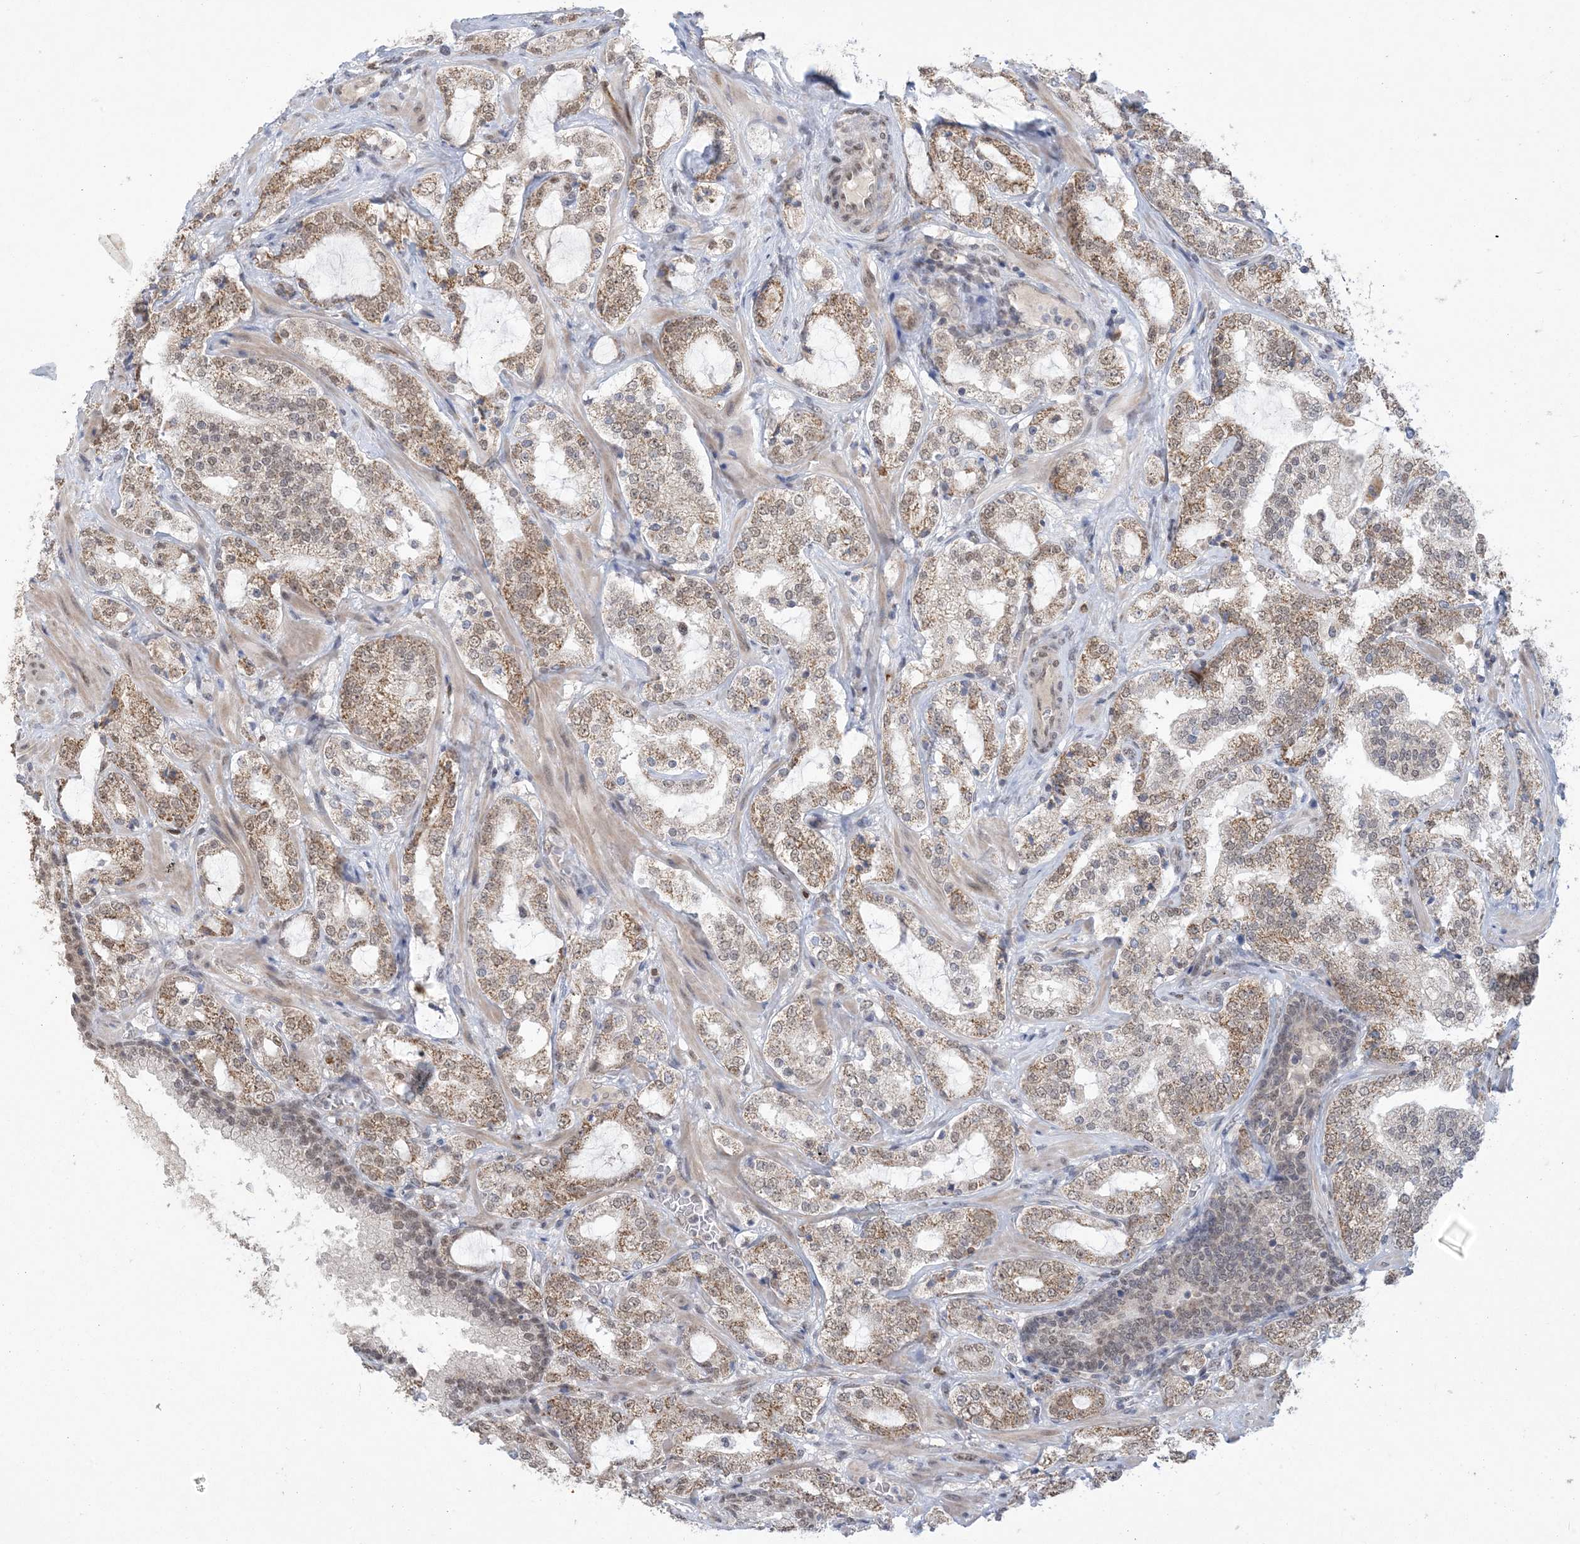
{"staining": {"intensity": "moderate", "quantity": ">75%", "location": "cytoplasmic/membranous,nuclear"}, "tissue": "prostate cancer", "cell_type": "Tumor cells", "image_type": "cancer", "snomed": [{"axis": "morphology", "description": "Adenocarcinoma, High grade"}, {"axis": "topography", "description": "Prostate"}], "caption": "Prostate cancer (high-grade adenocarcinoma) stained for a protein (brown) reveals moderate cytoplasmic/membranous and nuclear positive positivity in approximately >75% of tumor cells.", "gene": "TRMT10C", "patient": {"sex": "male", "age": 64}}